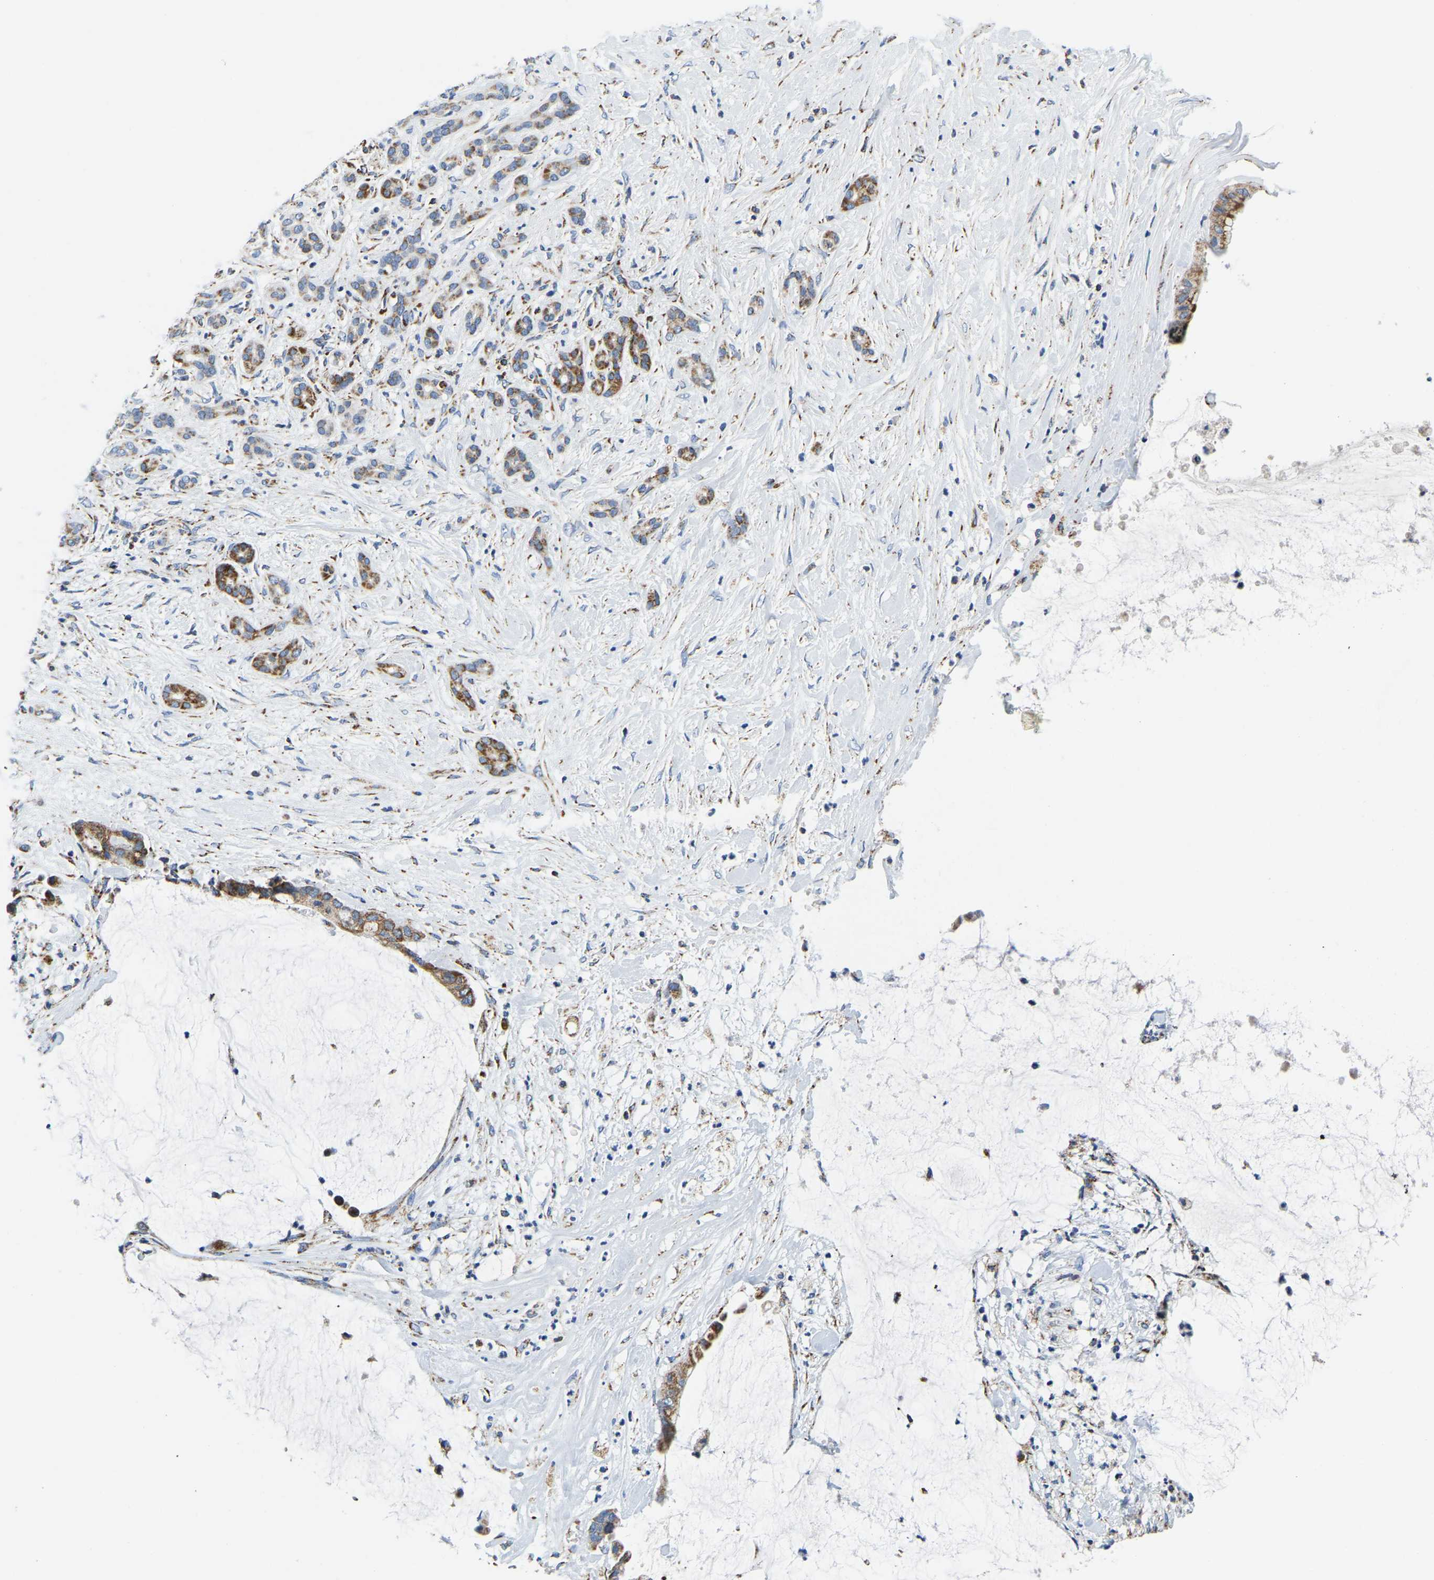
{"staining": {"intensity": "moderate", "quantity": ">75%", "location": "cytoplasmic/membranous"}, "tissue": "pancreatic cancer", "cell_type": "Tumor cells", "image_type": "cancer", "snomed": [{"axis": "morphology", "description": "Adenocarcinoma, NOS"}, {"axis": "topography", "description": "Pancreas"}], "caption": "An image of pancreatic cancer stained for a protein shows moderate cytoplasmic/membranous brown staining in tumor cells. (IHC, brightfield microscopy, high magnification).", "gene": "SFXN1", "patient": {"sex": "male", "age": 41}}